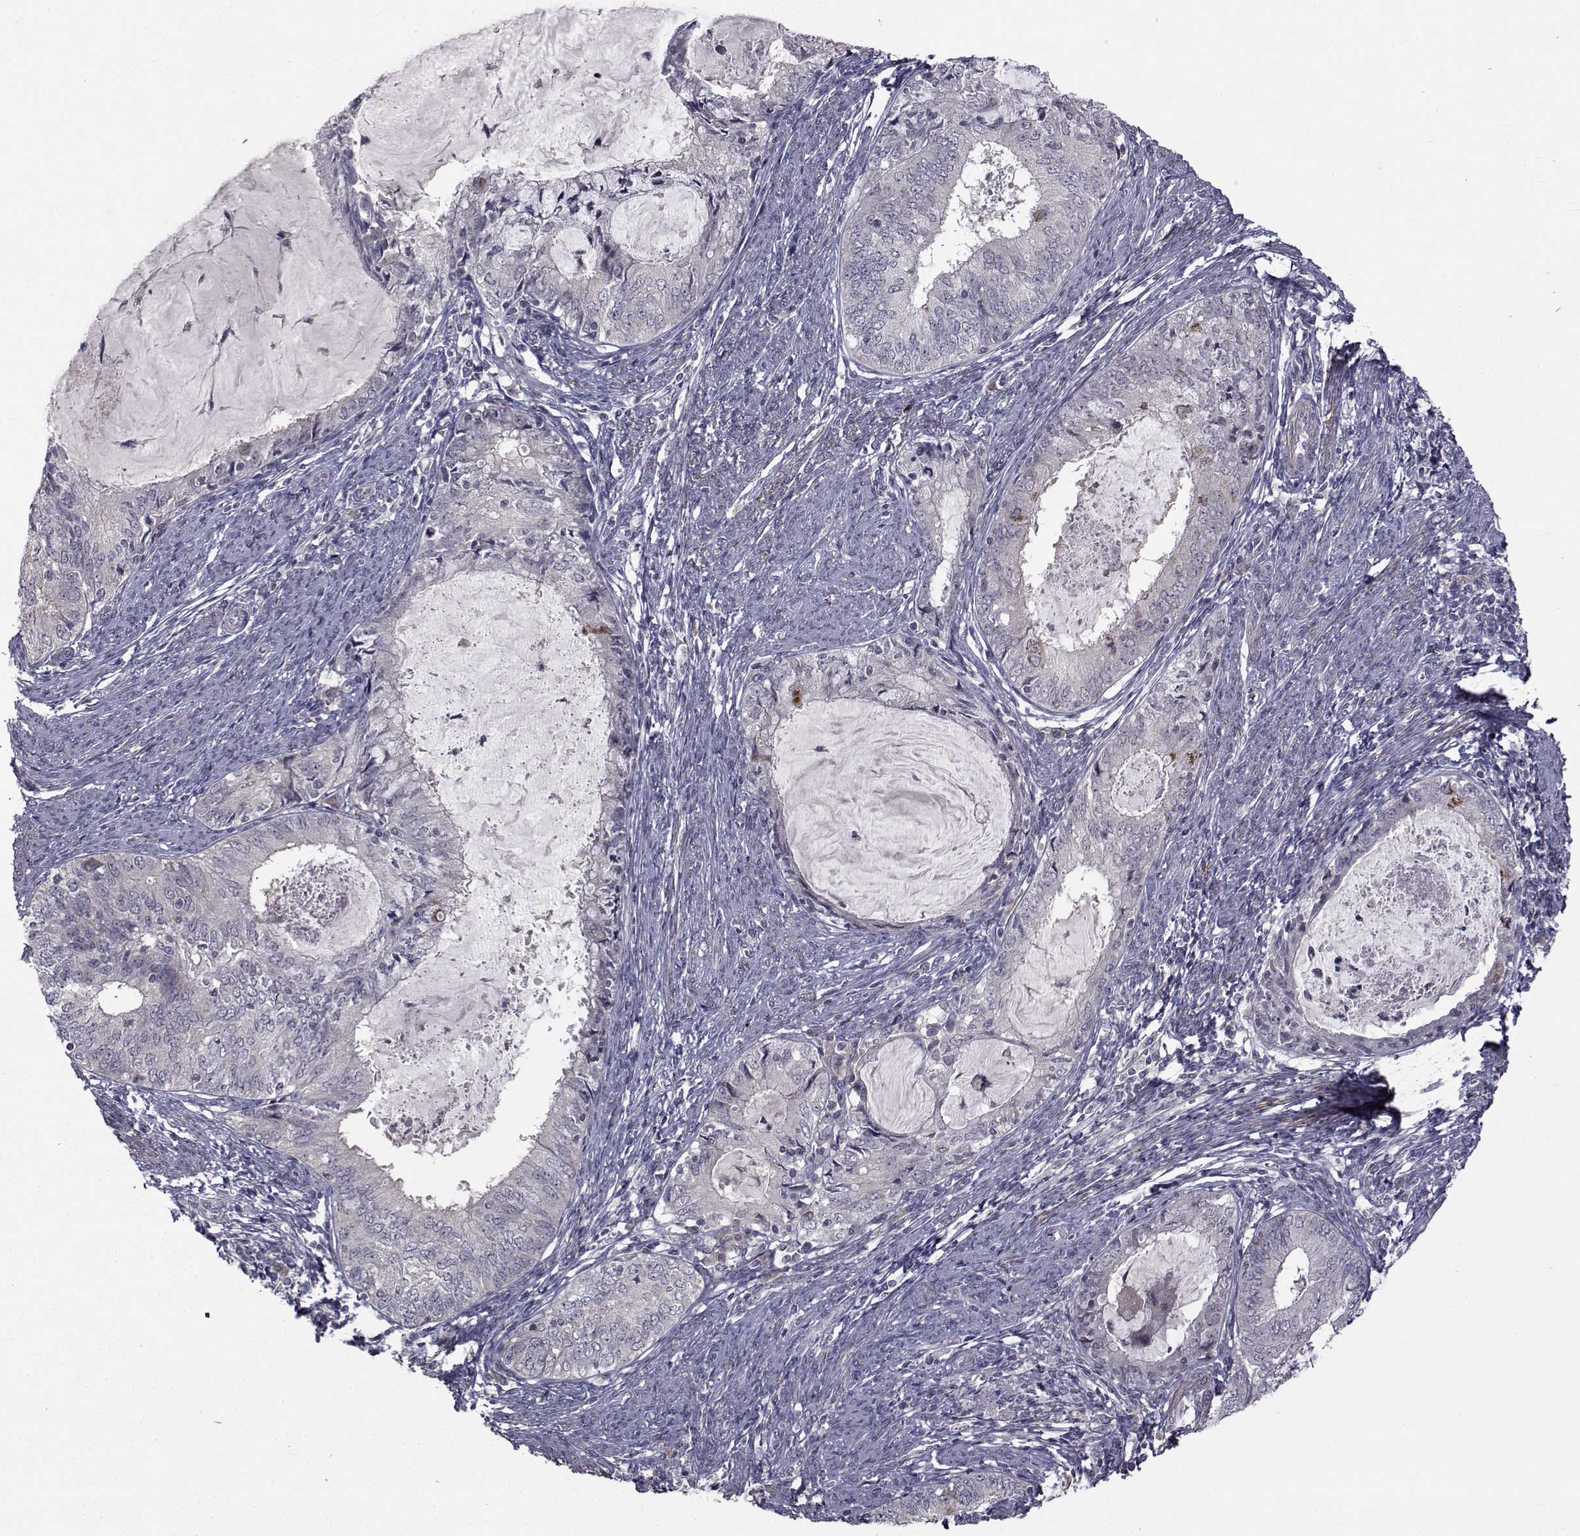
{"staining": {"intensity": "negative", "quantity": "none", "location": "none"}, "tissue": "endometrial cancer", "cell_type": "Tumor cells", "image_type": "cancer", "snomed": [{"axis": "morphology", "description": "Adenocarcinoma, NOS"}, {"axis": "topography", "description": "Endometrium"}], "caption": "Immunohistochemistry of adenocarcinoma (endometrial) reveals no positivity in tumor cells.", "gene": "FDXR", "patient": {"sex": "female", "age": 57}}